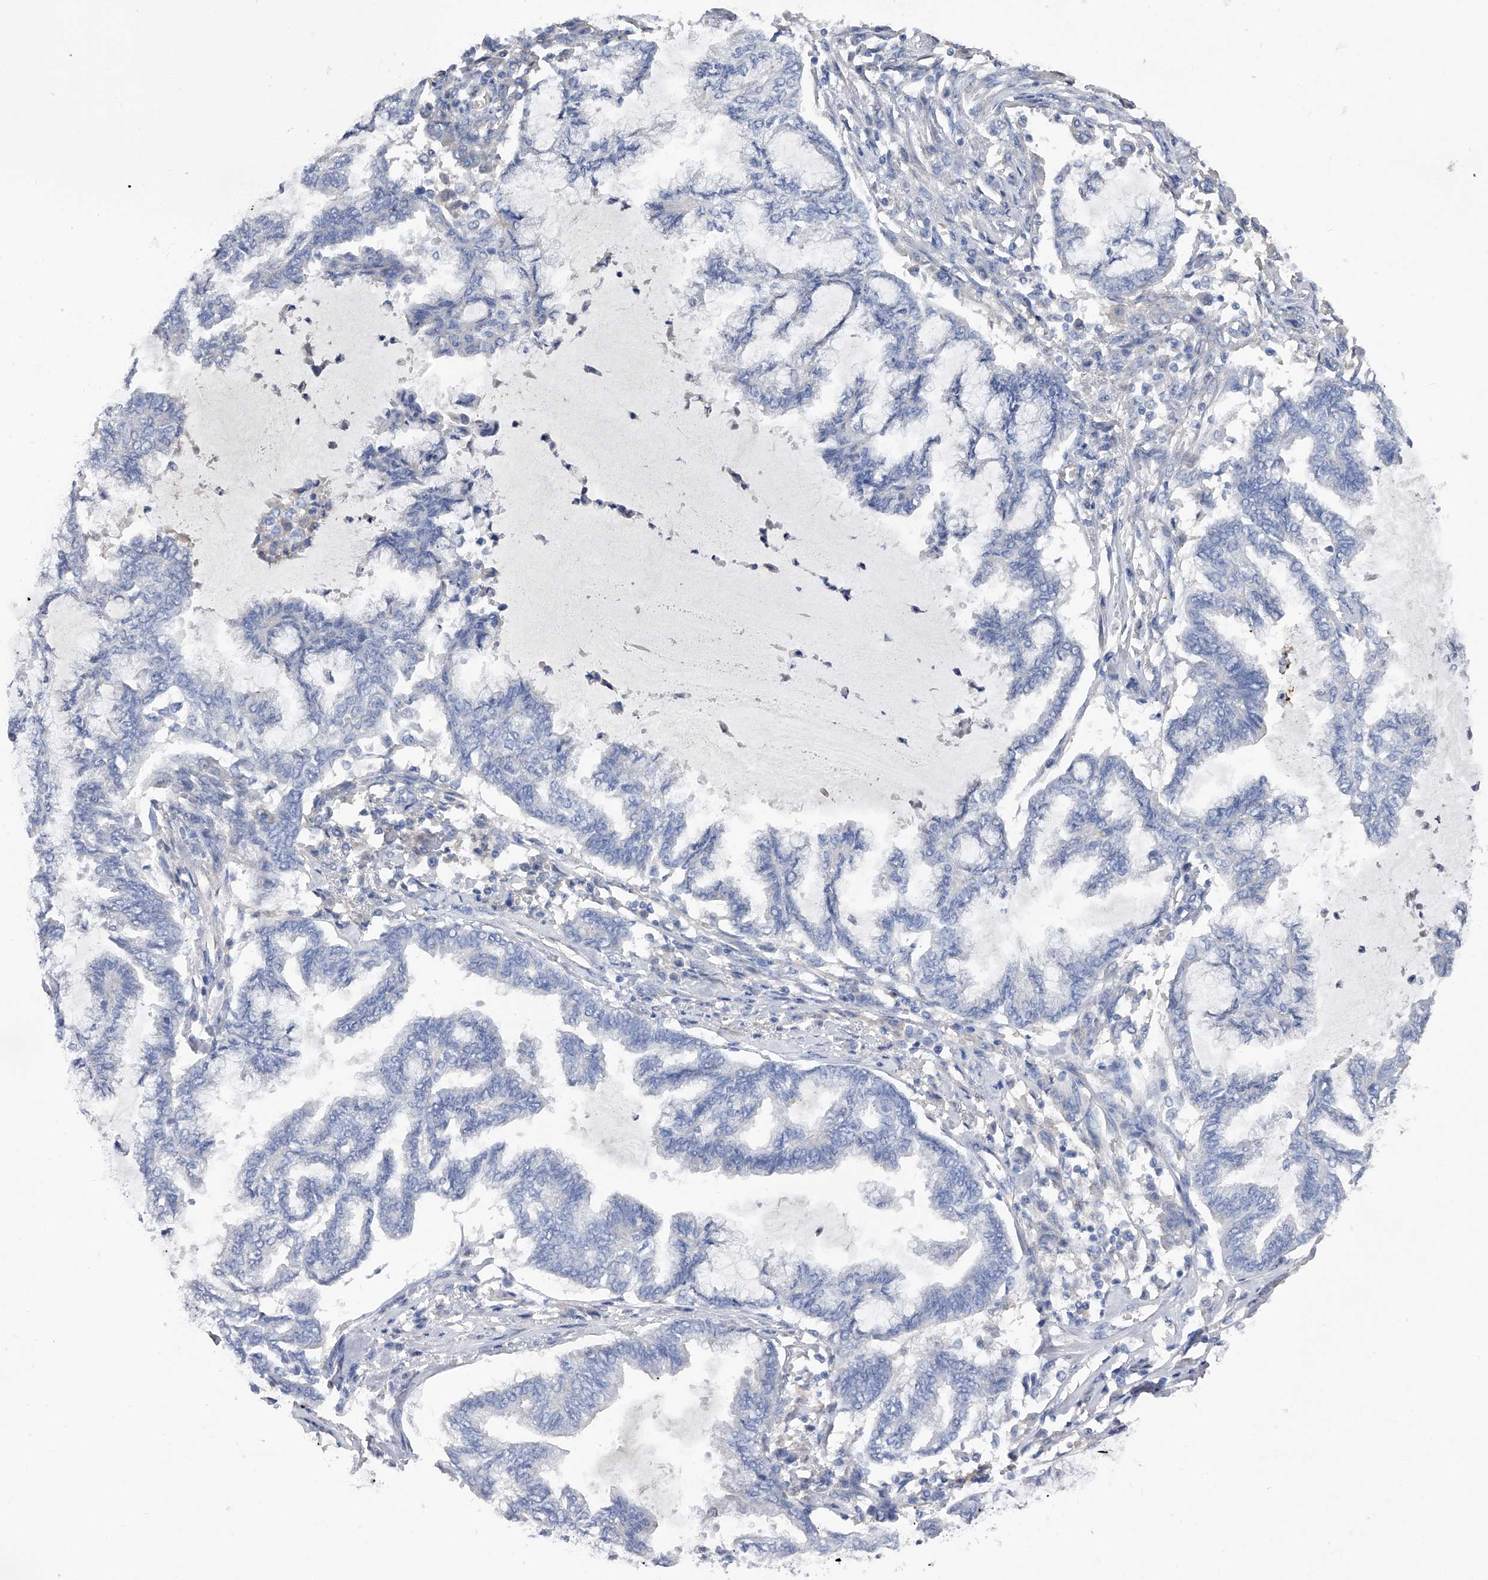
{"staining": {"intensity": "negative", "quantity": "none", "location": "none"}, "tissue": "endometrial cancer", "cell_type": "Tumor cells", "image_type": "cancer", "snomed": [{"axis": "morphology", "description": "Adenocarcinoma, NOS"}, {"axis": "topography", "description": "Endometrium"}], "caption": "An IHC image of adenocarcinoma (endometrial) is shown. There is no staining in tumor cells of adenocarcinoma (endometrial).", "gene": "RWDD2A", "patient": {"sex": "female", "age": 86}}